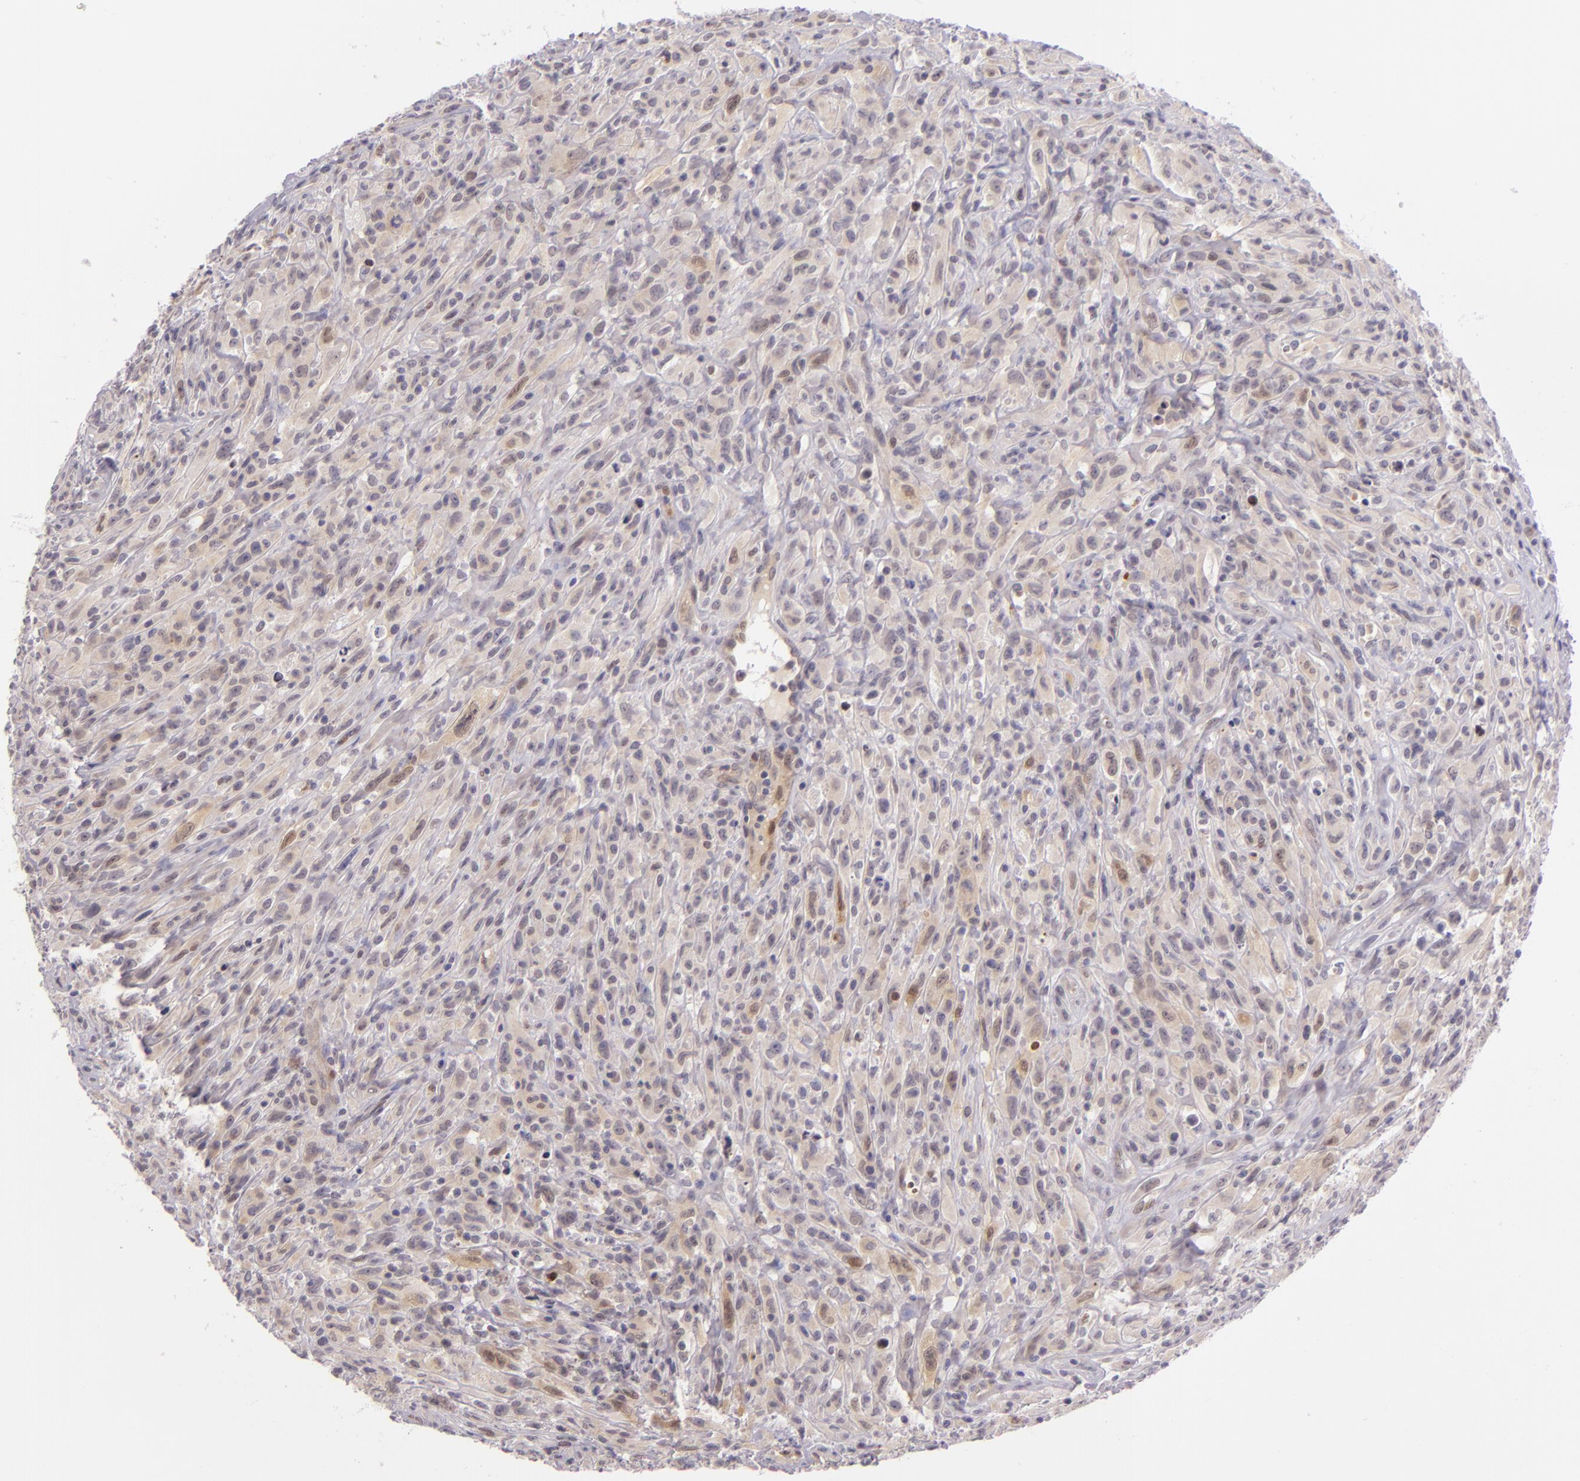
{"staining": {"intensity": "weak", "quantity": "<25%", "location": "nuclear"}, "tissue": "glioma", "cell_type": "Tumor cells", "image_type": "cancer", "snomed": [{"axis": "morphology", "description": "Glioma, malignant, High grade"}, {"axis": "topography", "description": "Brain"}], "caption": "Tumor cells are negative for protein expression in human malignant glioma (high-grade).", "gene": "CSE1L", "patient": {"sex": "male", "age": 48}}